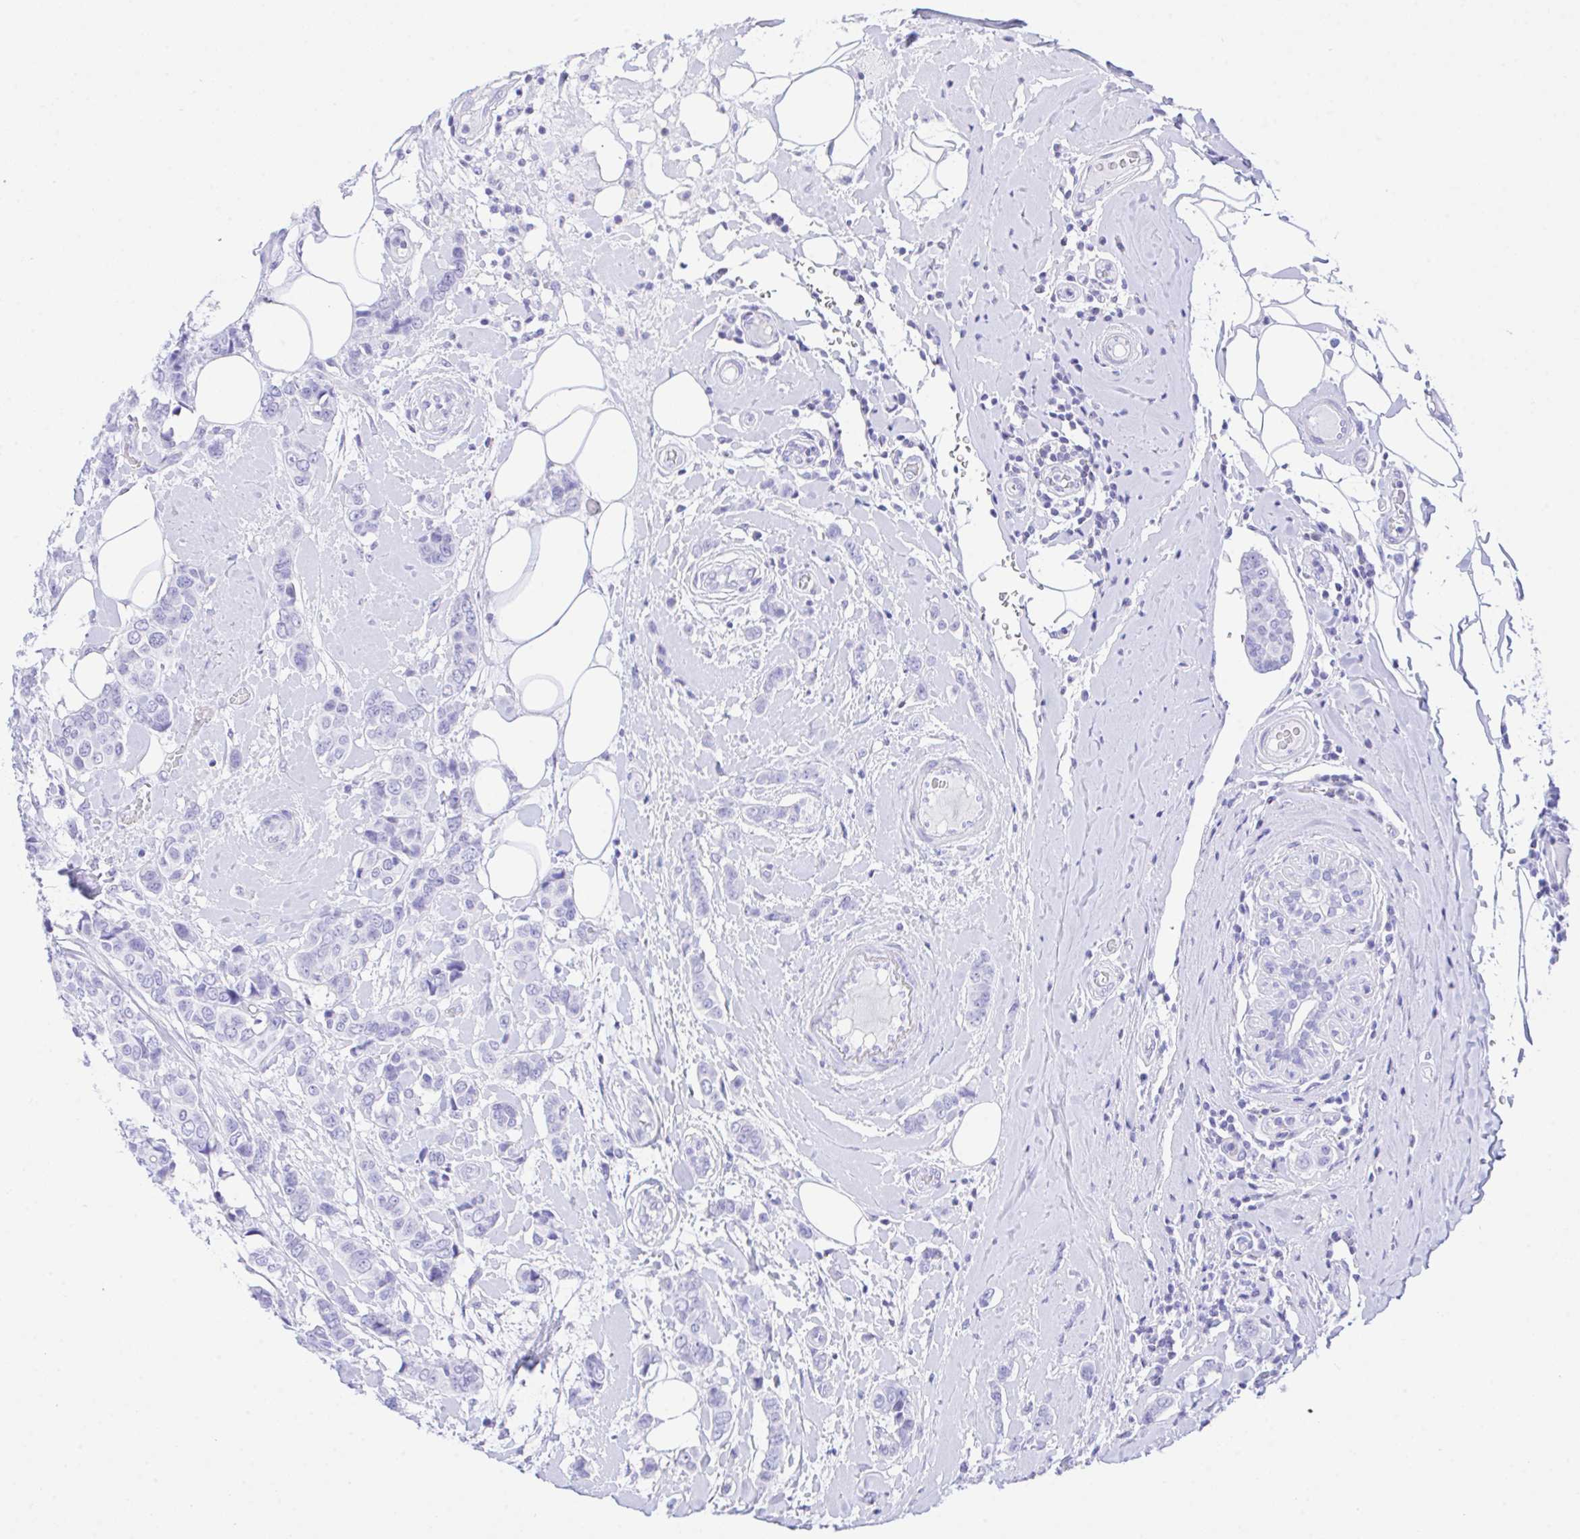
{"staining": {"intensity": "negative", "quantity": "none", "location": "none"}, "tissue": "breast cancer", "cell_type": "Tumor cells", "image_type": "cancer", "snomed": [{"axis": "morphology", "description": "Lobular carcinoma"}, {"axis": "topography", "description": "Breast"}], "caption": "Immunohistochemical staining of lobular carcinoma (breast) reveals no significant staining in tumor cells.", "gene": "SELENOV", "patient": {"sex": "female", "age": 51}}